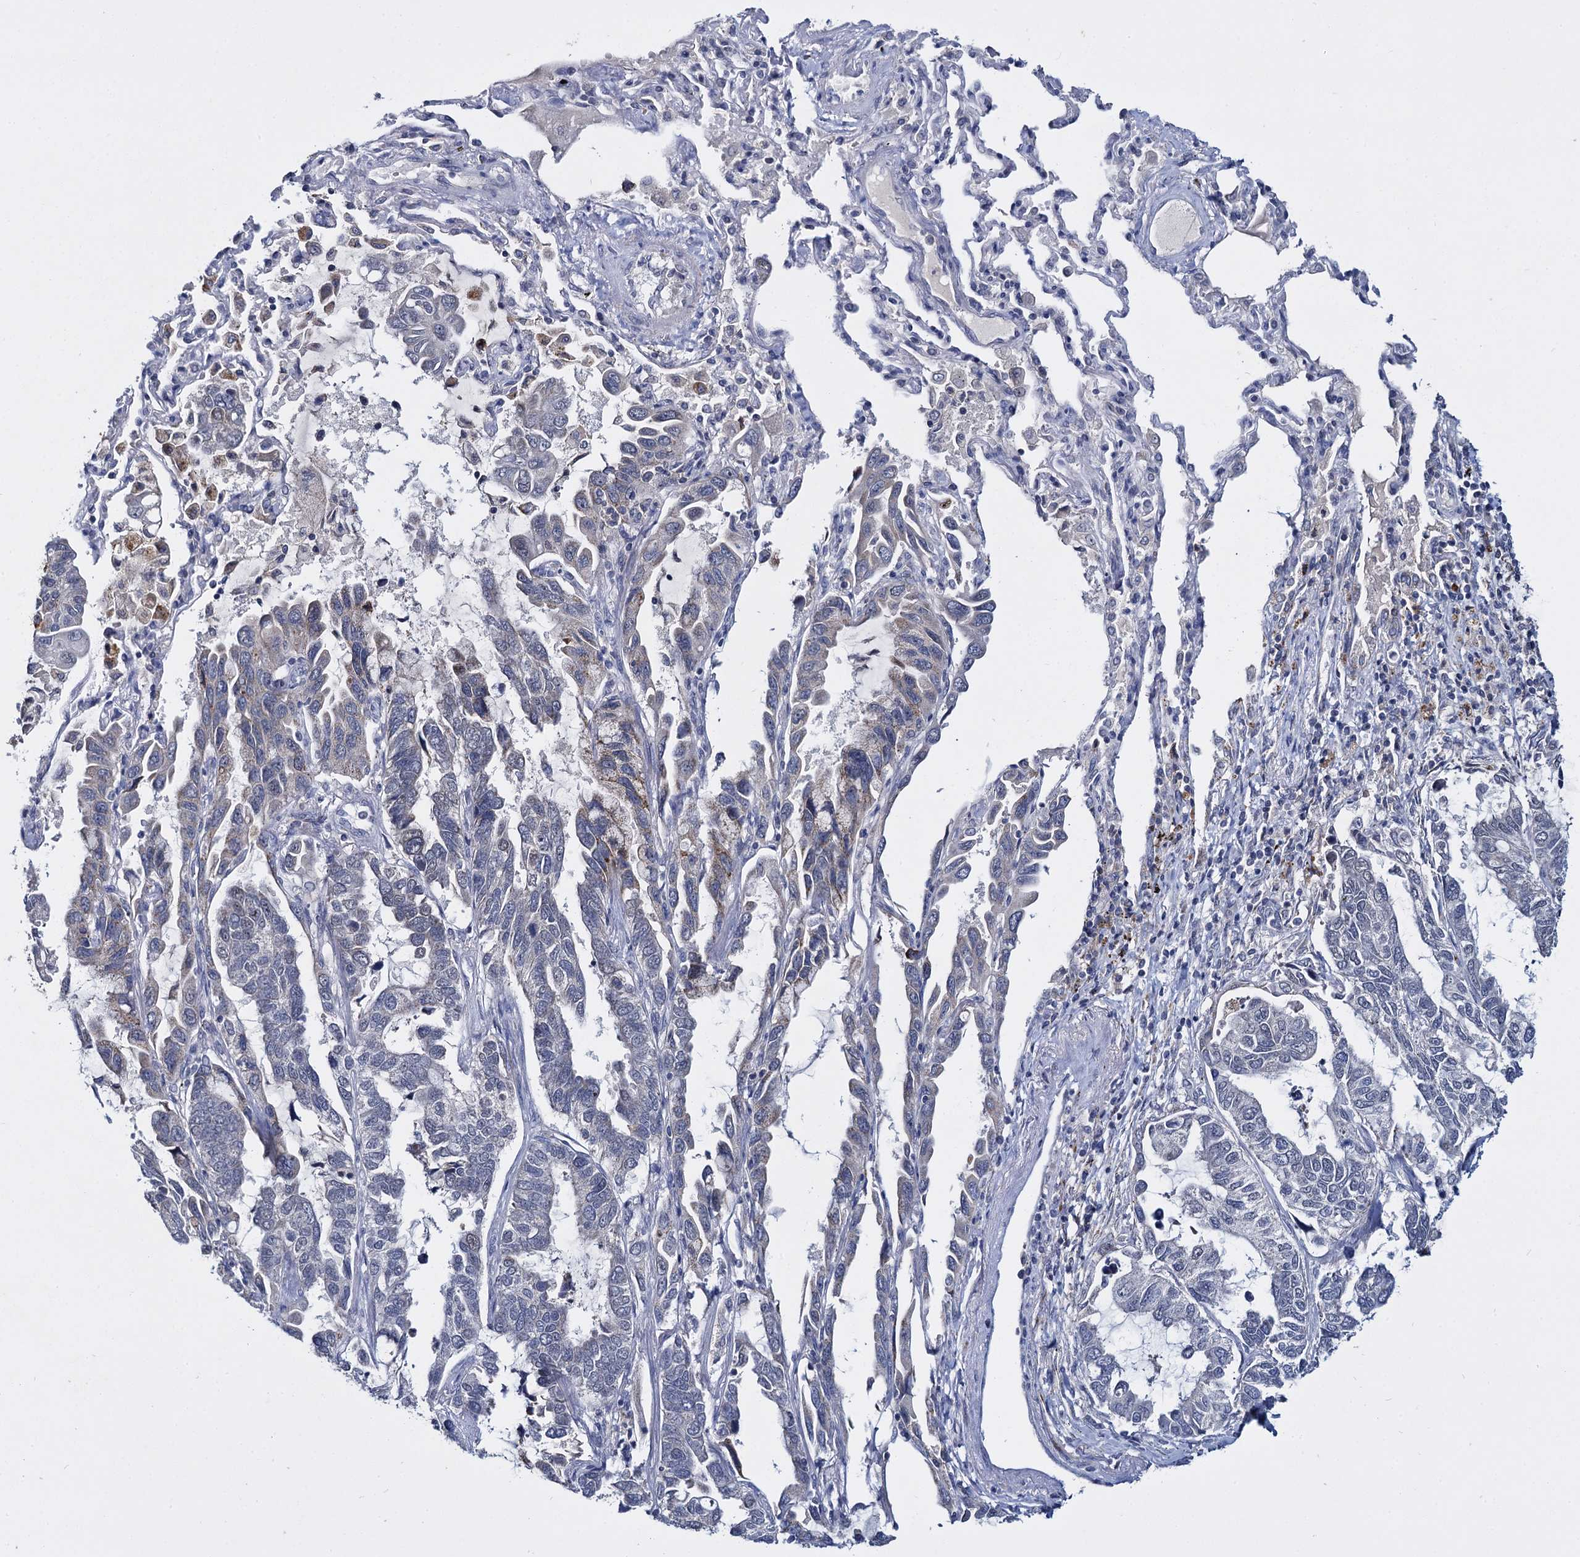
{"staining": {"intensity": "negative", "quantity": "none", "location": "none"}, "tissue": "lung cancer", "cell_type": "Tumor cells", "image_type": "cancer", "snomed": [{"axis": "morphology", "description": "Adenocarcinoma, NOS"}, {"axis": "topography", "description": "Lung"}], "caption": "Immunohistochemistry of human lung cancer (adenocarcinoma) exhibits no staining in tumor cells.", "gene": "RPUSD4", "patient": {"sex": "male", "age": 64}}